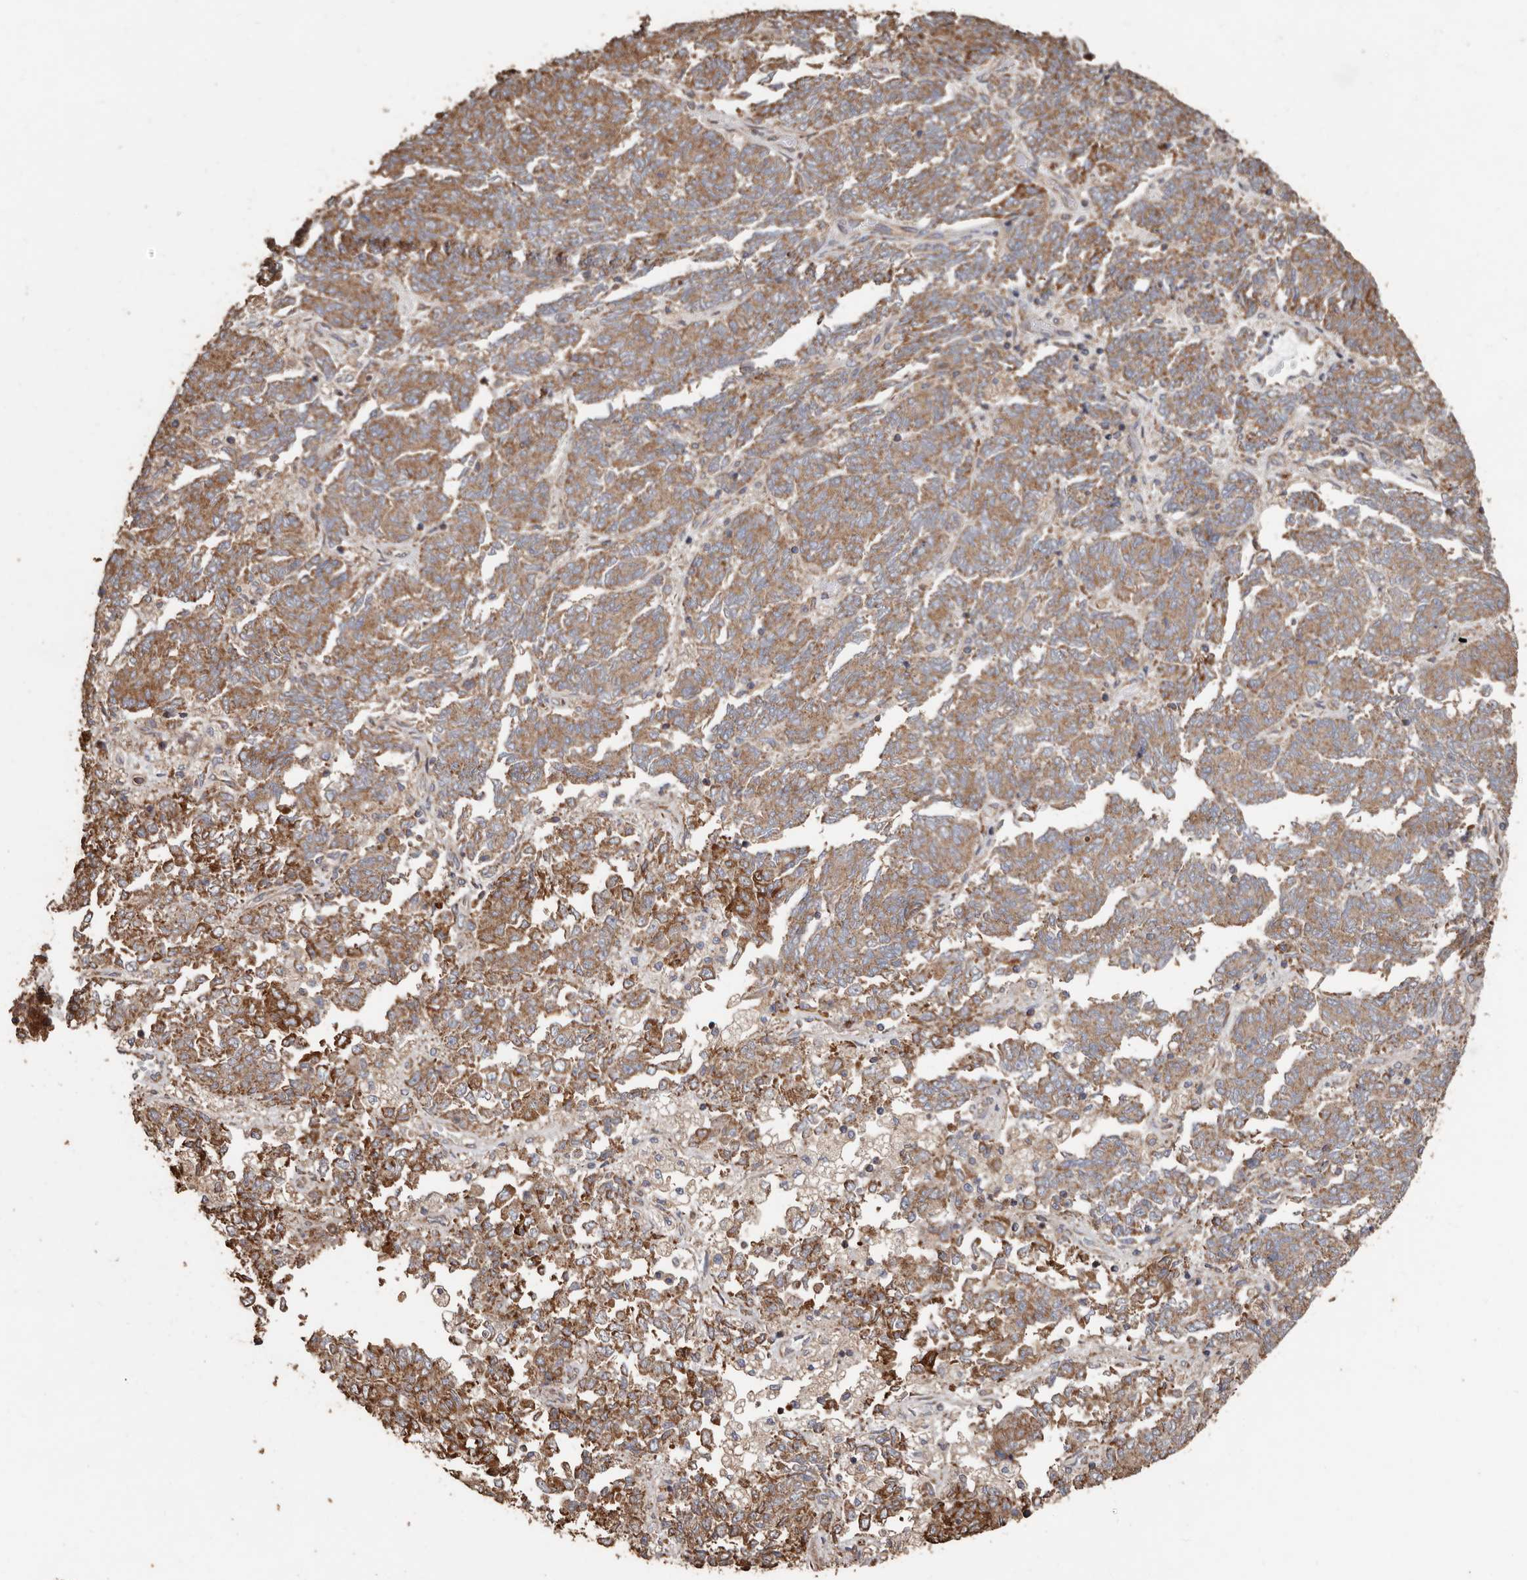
{"staining": {"intensity": "moderate", "quantity": ">75%", "location": "cytoplasmic/membranous"}, "tissue": "endometrial cancer", "cell_type": "Tumor cells", "image_type": "cancer", "snomed": [{"axis": "morphology", "description": "Adenocarcinoma, NOS"}, {"axis": "topography", "description": "Endometrium"}], "caption": "Endometrial cancer (adenocarcinoma) stained with a brown dye exhibits moderate cytoplasmic/membranous positive staining in approximately >75% of tumor cells.", "gene": "OSGIN2", "patient": {"sex": "female", "age": 80}}